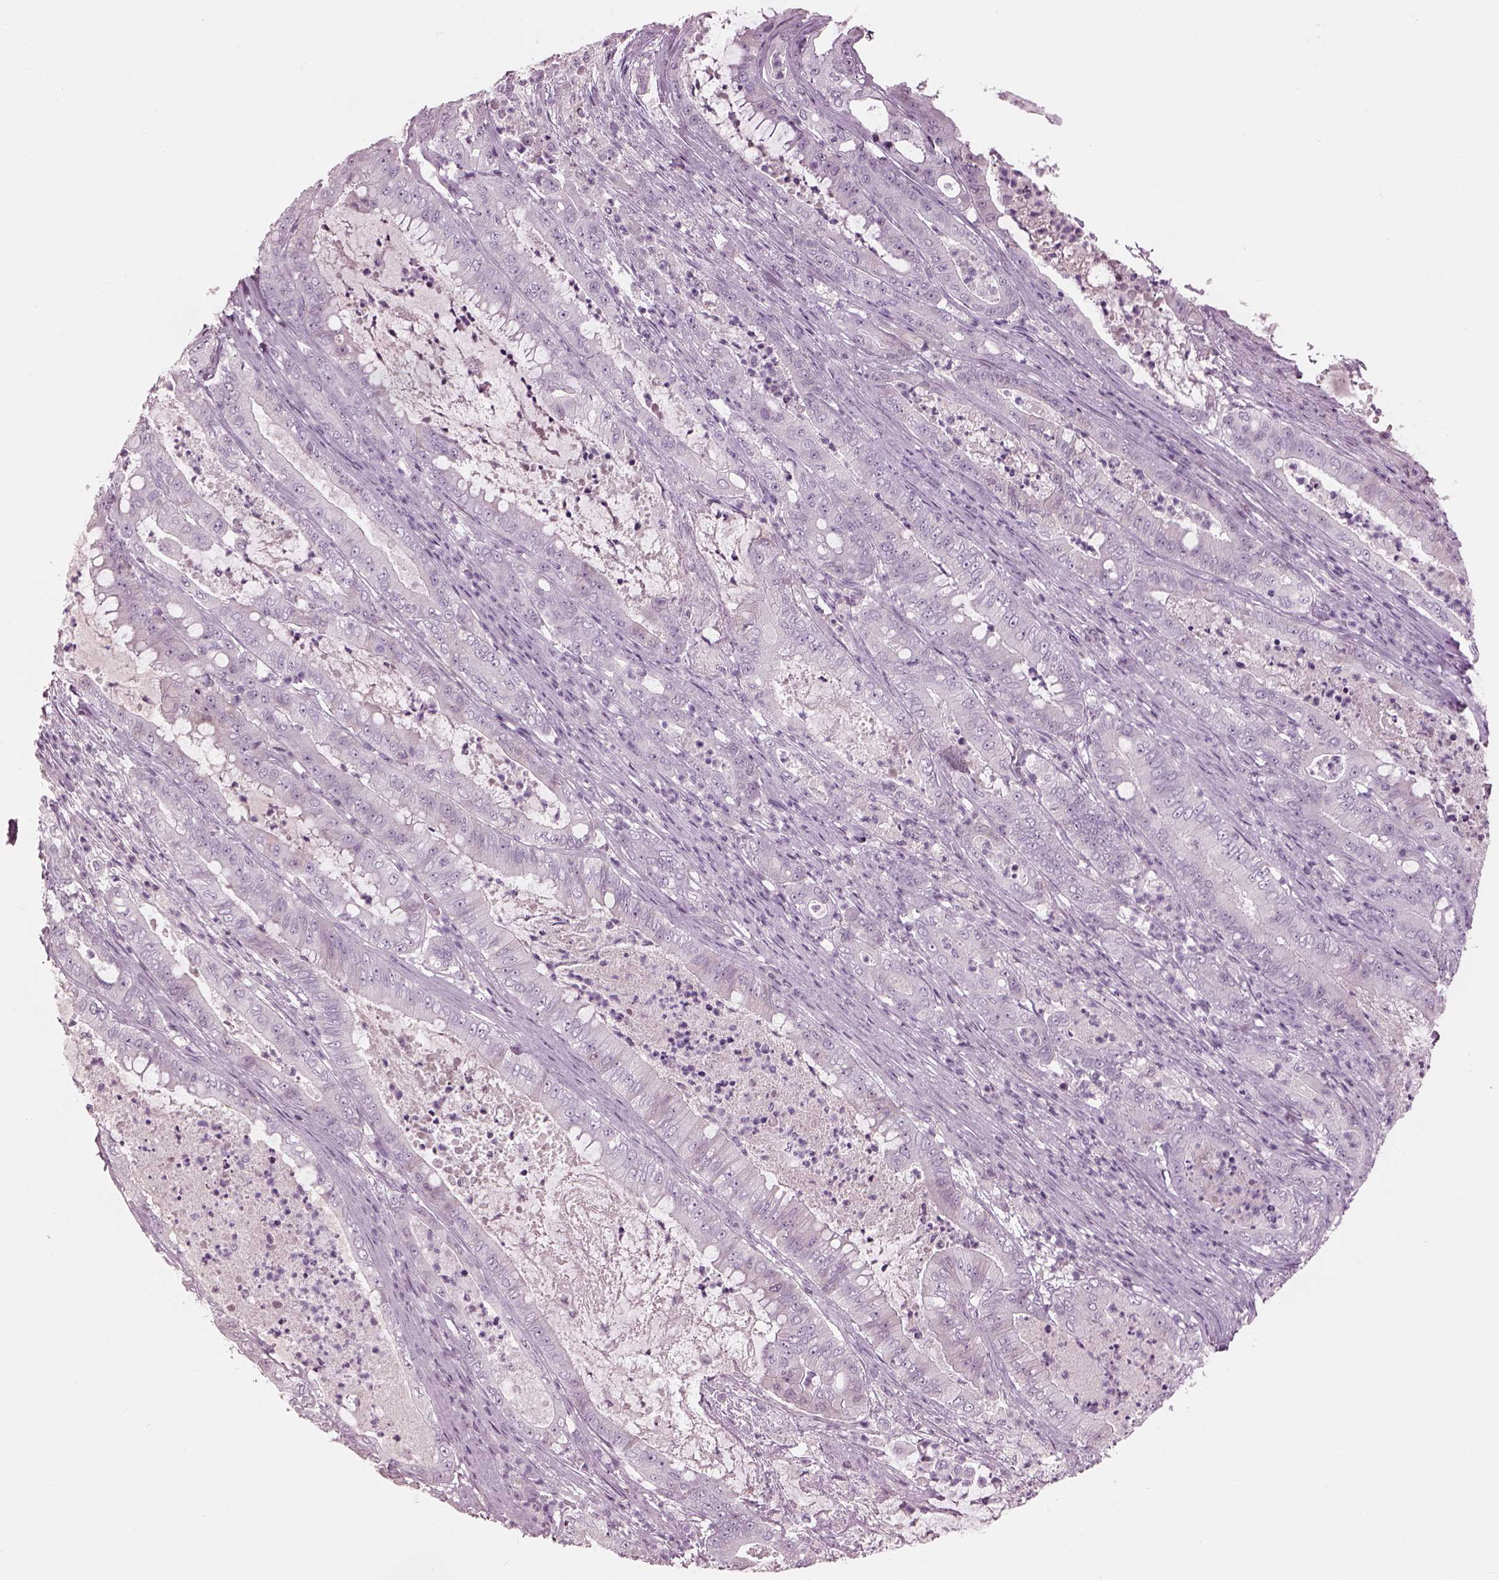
{"staining": {"intensity": "negative", "quantity": "none", "location": "none"}, "tissue": "pancreatic cancer", "cell_type": "Tumor cells", "image_type": "cancer", "snomed": [{"axis": "morphology", "description": "Adenocarcinoma, NOS"}, {"axis": "topography", "description": "Pancreas"}], "caption": "Tumor cells are negative for protein expression in human adenocarcinoma (pancreatic). The staining is performed using DAB brown chromogen with nuclei counter-stained in using hematoxylin.", "gene": "PACRG", "patient": {"sex": "male", "age": 71}}